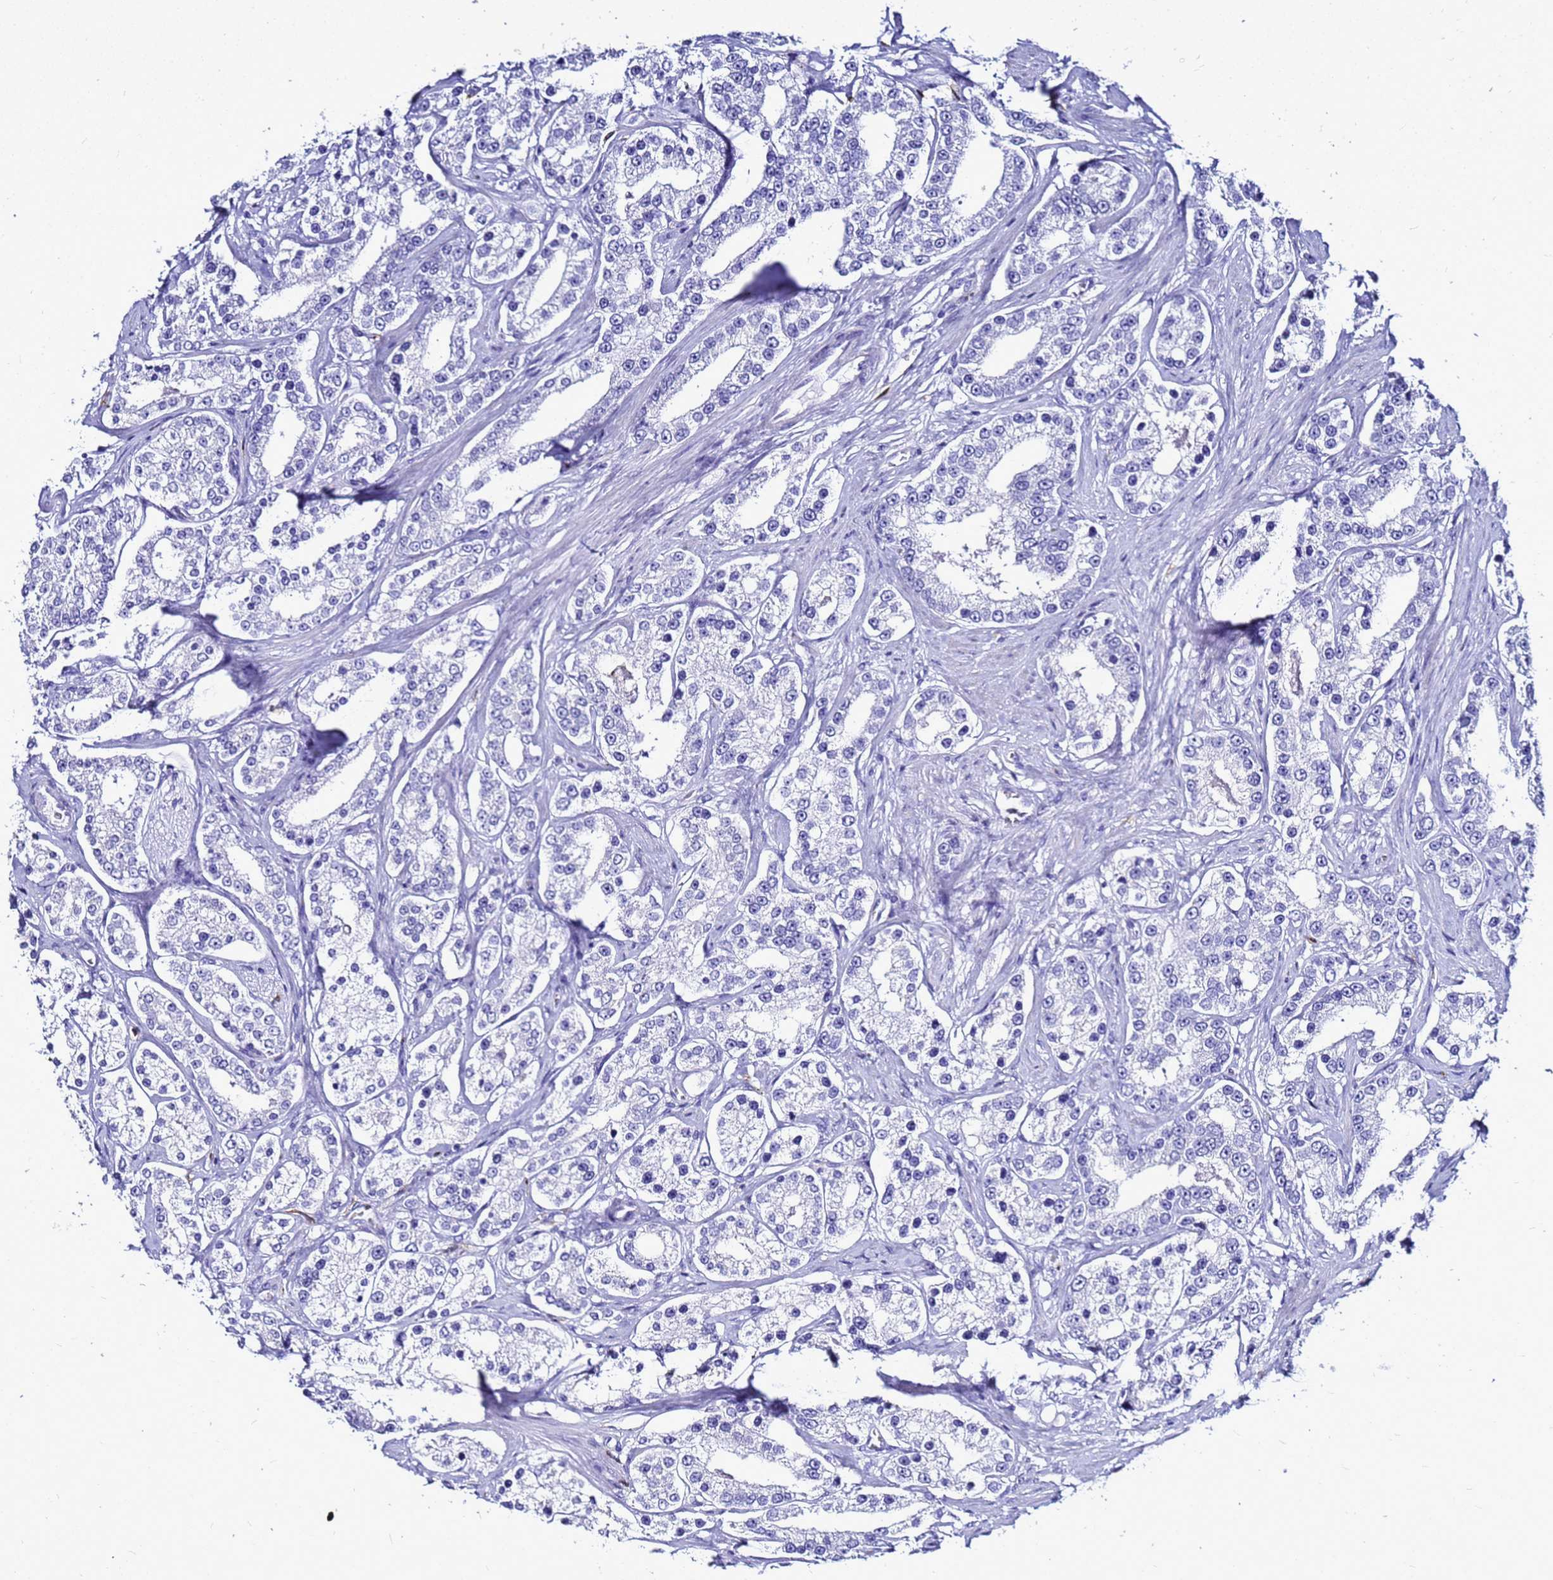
{"staining": {"intensity": "negative", "quantity": "none", "location": "none"}, "tissue": "prostate cancer", "cell_type": "Tumor cells", "image_type": "cancer", "snomed": [{"axis": "morphology", "description": "Normal tissue, NOS"}, {"axis": "morphology", "description": "Adenocarcinoma, High grade"}, {"axis": "topography", "description": "Prostate"}], "caption": "The photomicrograph displays no staining of tumor cells in prostate high-grade adenocarcinoma. Brightfield microscopy of immunohistochemistry stained with DAB (brown) and hematoxylin (blue), captured at high magnification.", "gene": "CSTA", "patient": {"sex": "male", "age": 83}}